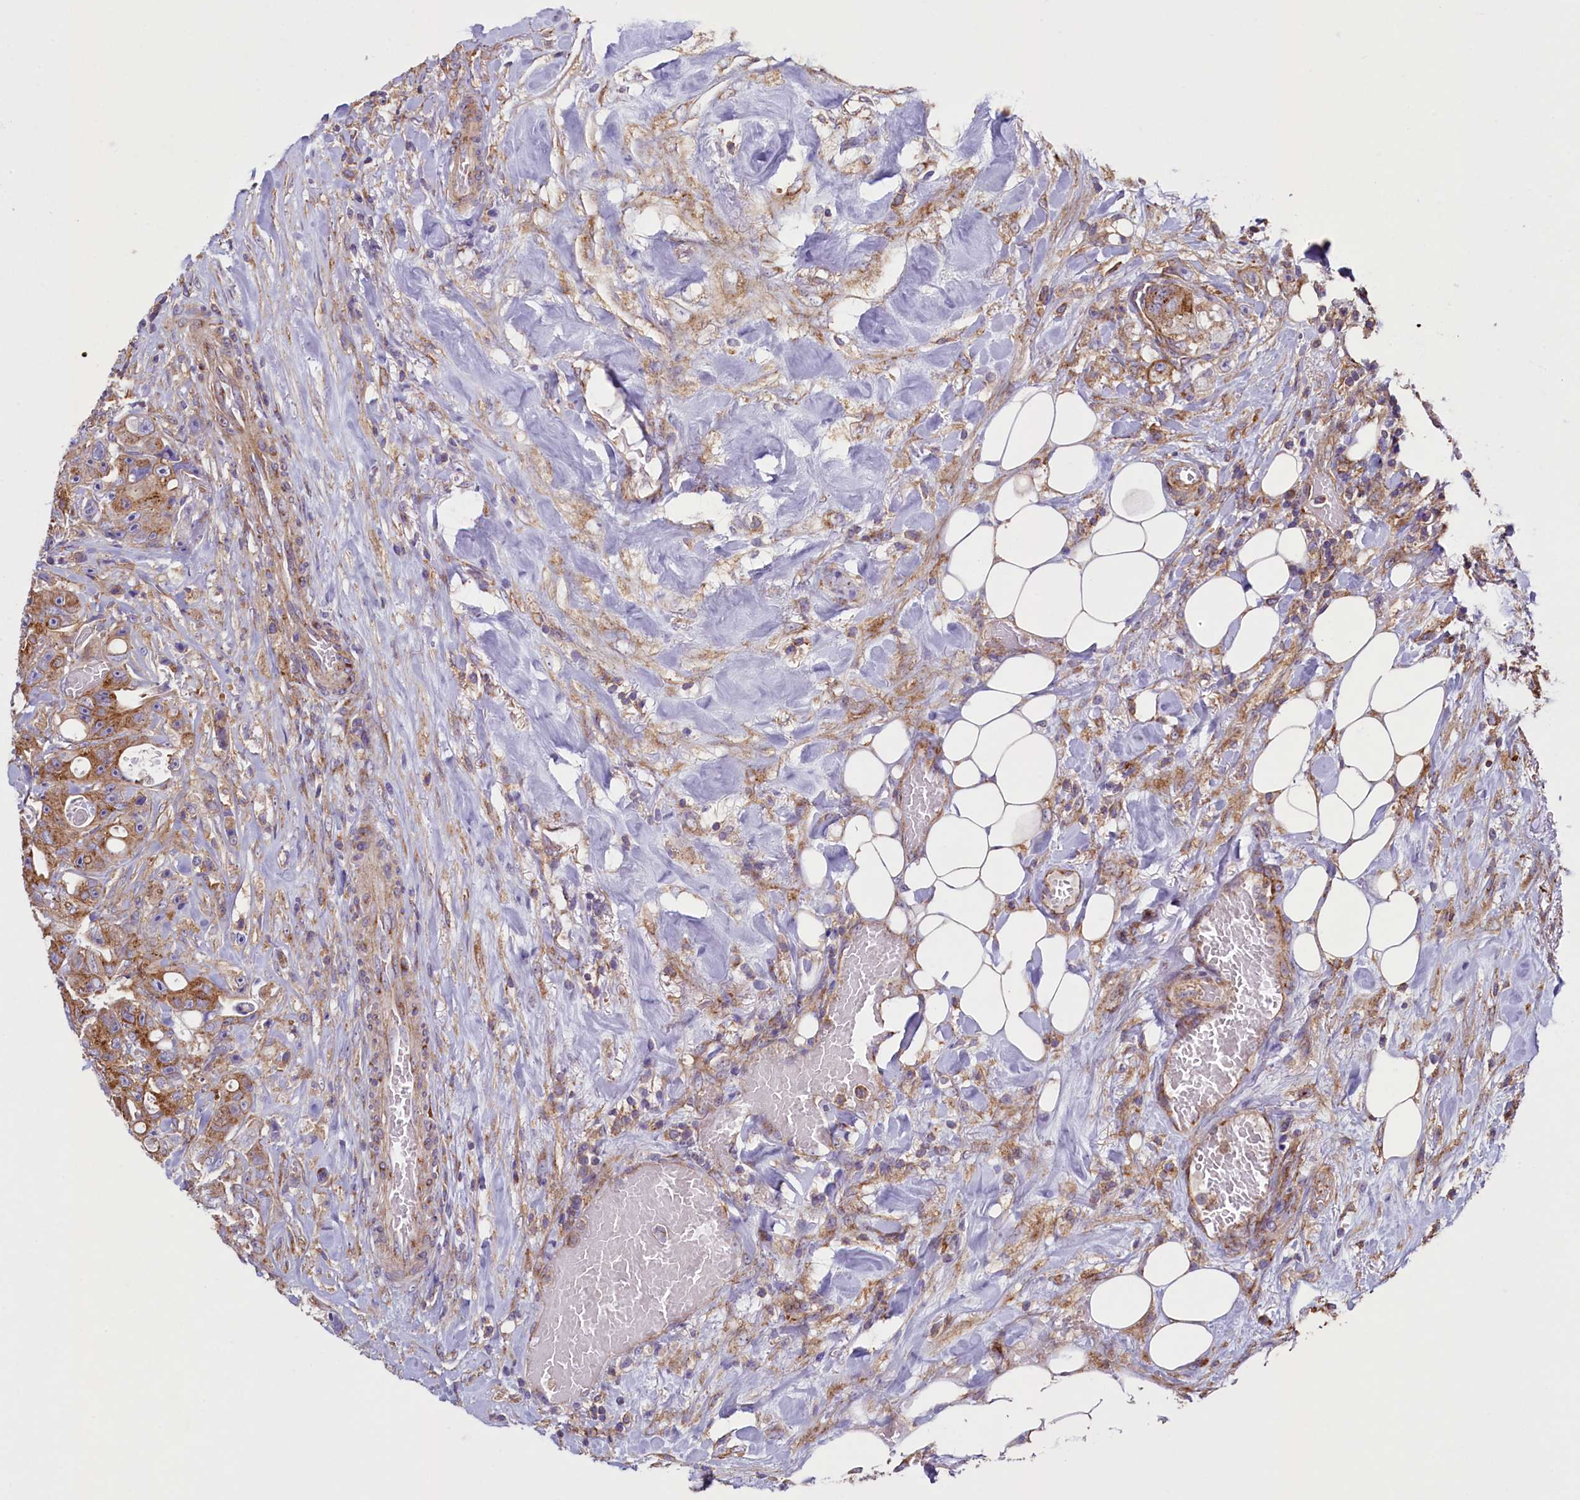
{"staining": {"intensity": "moderate", "quantity": ">75%", "location": "cytoplasmic/membranous"}, "tissue": "colorectal cancer", "cell_type": "Tumor cells", "image_type": "cancer", "snomed": [{"axis": "morphology", "description": "Adenocarcinoma, NOS"}, {"axis": "topography", "description": "Colon"}], "caption": "This micrograph demonstrates colorectal cancer stained with immunohistochemistry (IHC) to label a protein in brown. The cytoplasmic/membranous of tumor cells show moderate positivity for the protein. Nuclei are counter-stained blue.", "gene": "GPR21", "patient": {"sex": "female", "age": 46}}